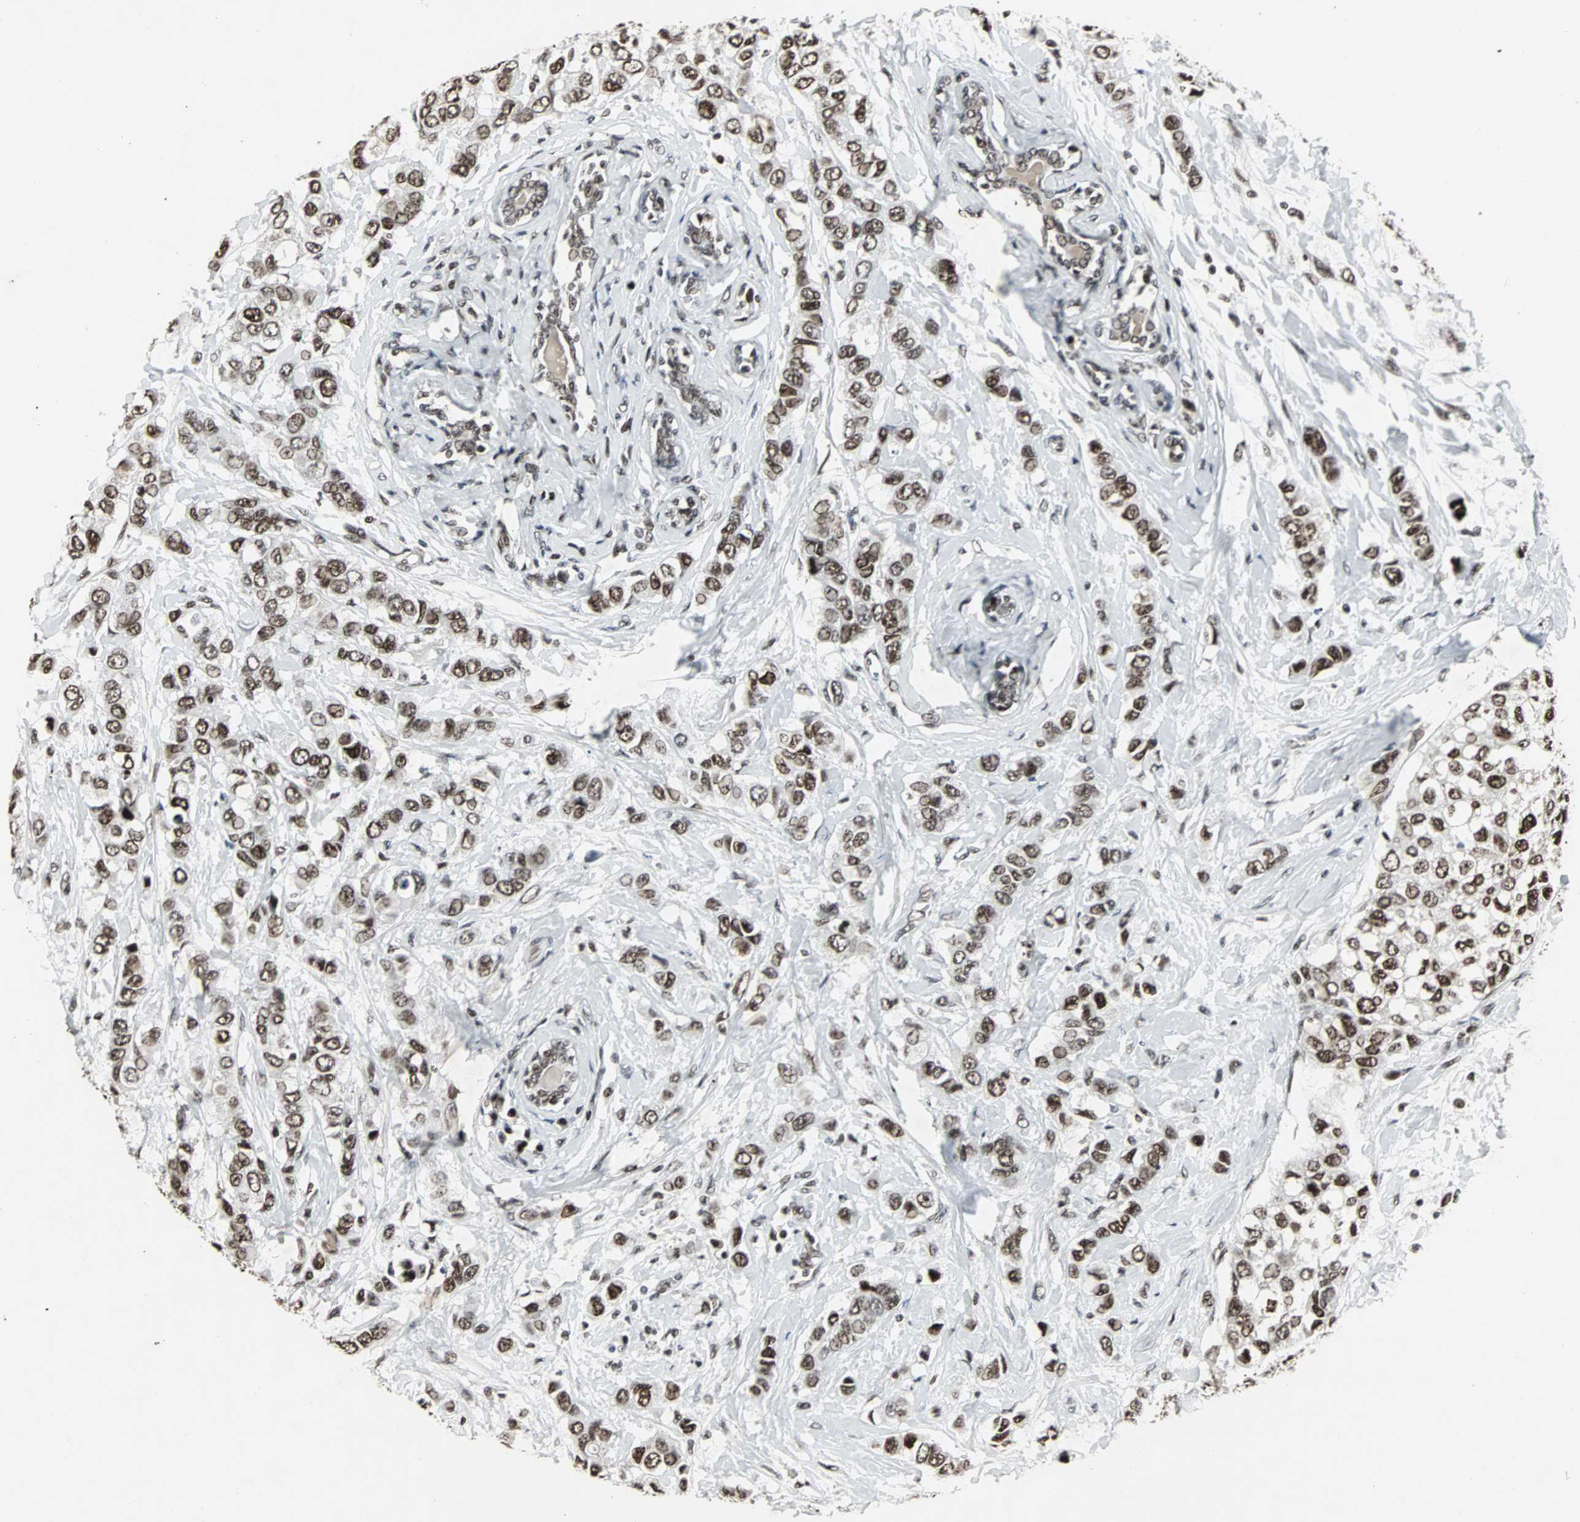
{"staining": {"intensity": "moderate", "quantity": ">75%", "location": "nuclear"}, "tissue": "breast cancer", "cell_type": "Tumor cells", "image_type": "cancer", "snomed": [{"axis": "morphology", "description": "Duct carcinoma"}, {"axis": "topography", "description": "Breast"}], "caption": "This histopathology image demonstrates immunohistochemistry staining of human infiltrating ductal carcinoma (breast), with medium moderate nuclear staining in about >75% of tumor cells.", "gene": "PNKP", "patient": {"sex": "female", "age": 50}}